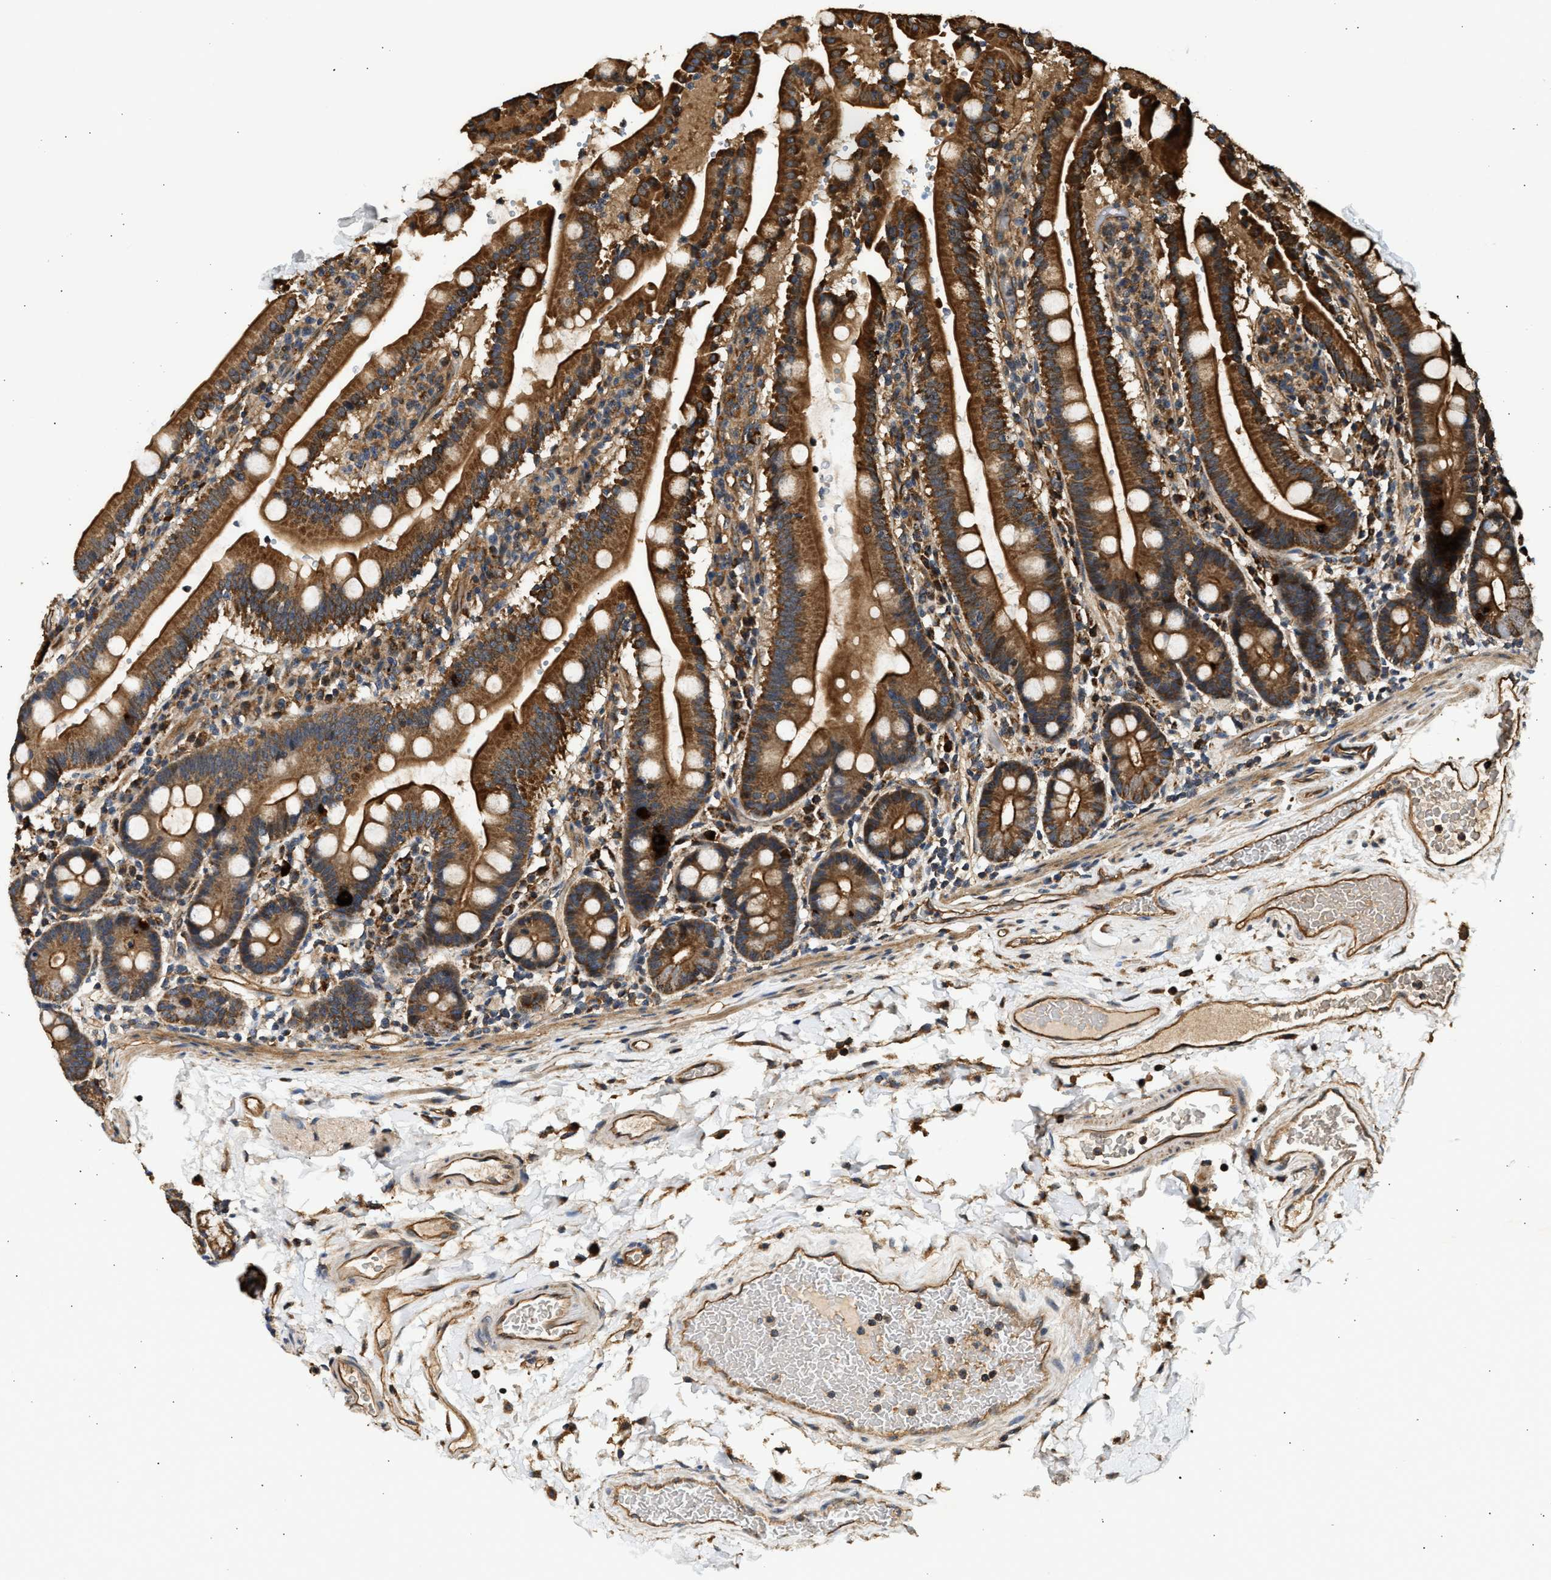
{"staining": {"intensity": "strong", "quantity": ">75%", "location": "cytoplasmic/membranous"}, "tissue": "duodenum", "cell_type": "Glandular cells", "image_type": "normal", "snomed": [{"axis": "morphology", "description": "Normal tissue, NOS"}, {"axis": "topography", "description": "Small intestine, NOS"}], "caption": "High-magnification brightfield microscopy of benign duodenum stained with DAB (brown) and counterstained with hematoxylin (blue). glandular cells exhibit strong cytoplasmic/membranous positivity is seen in about>75% of cells.", "gene": "DUSP14", "patient": {"sex": "female", "age": 71}}